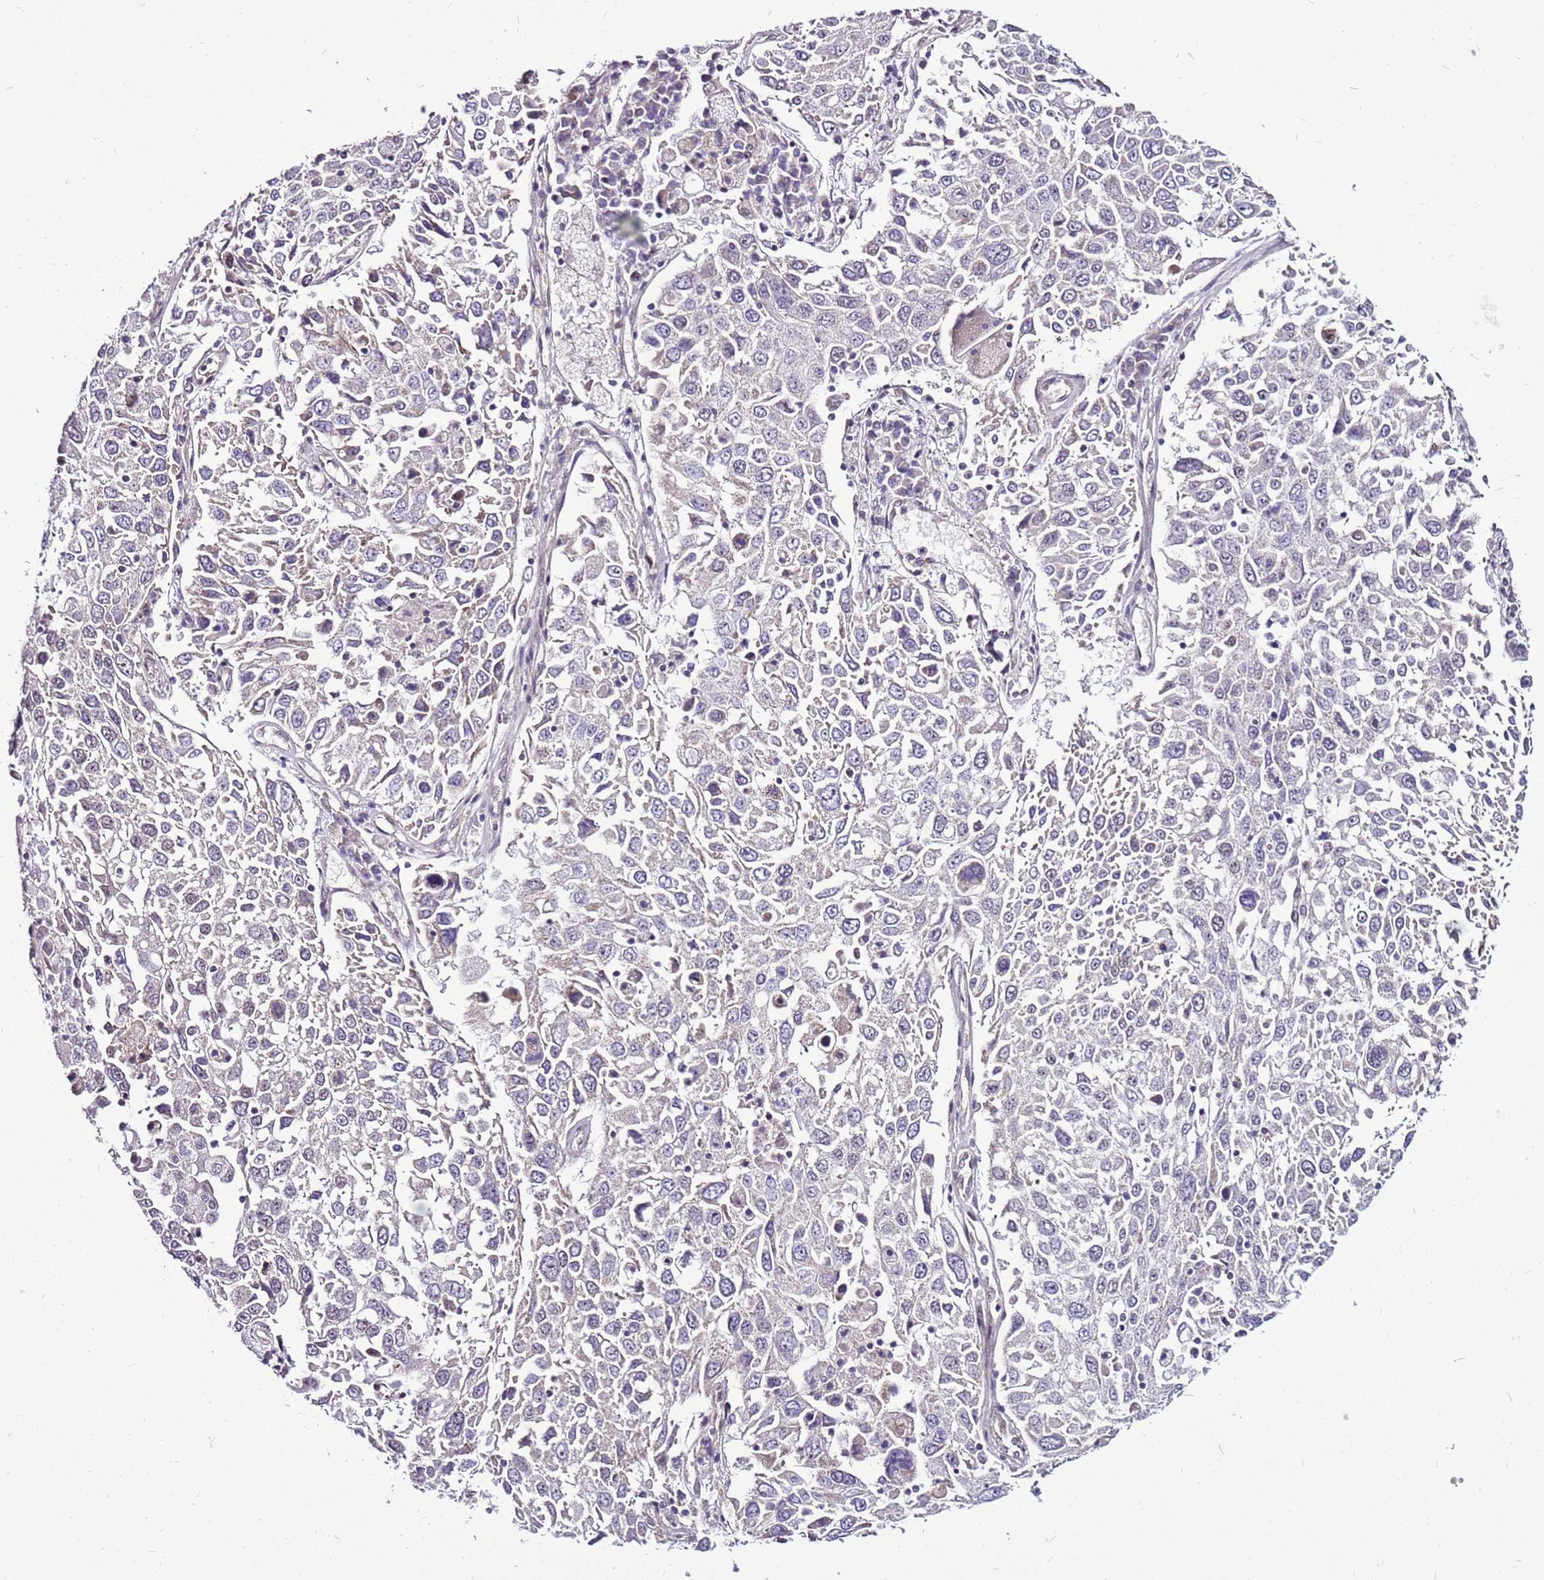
{"staining": {"intensity": "negative", "quantity": "none", "location": "none"}, "tissue": "lung cancer", "cell_type": "Tumor cells", "image_type": "cancer", "snomed": [{"axis": "morphology", "description": "Squamous cell carcinoma, NOS"}, {"axis": "topography", "description": "Lung"}], "caption": "This is a histopathology image of immunohistochemistry staining of lung cancer, which shows no expression in tumor cells. (DAB (3,3'-diaminobenzidine) IHC with hematoxylin counter stain).", "gene": "CCDC166", "patient": {"sex": "male", "age": 65}}